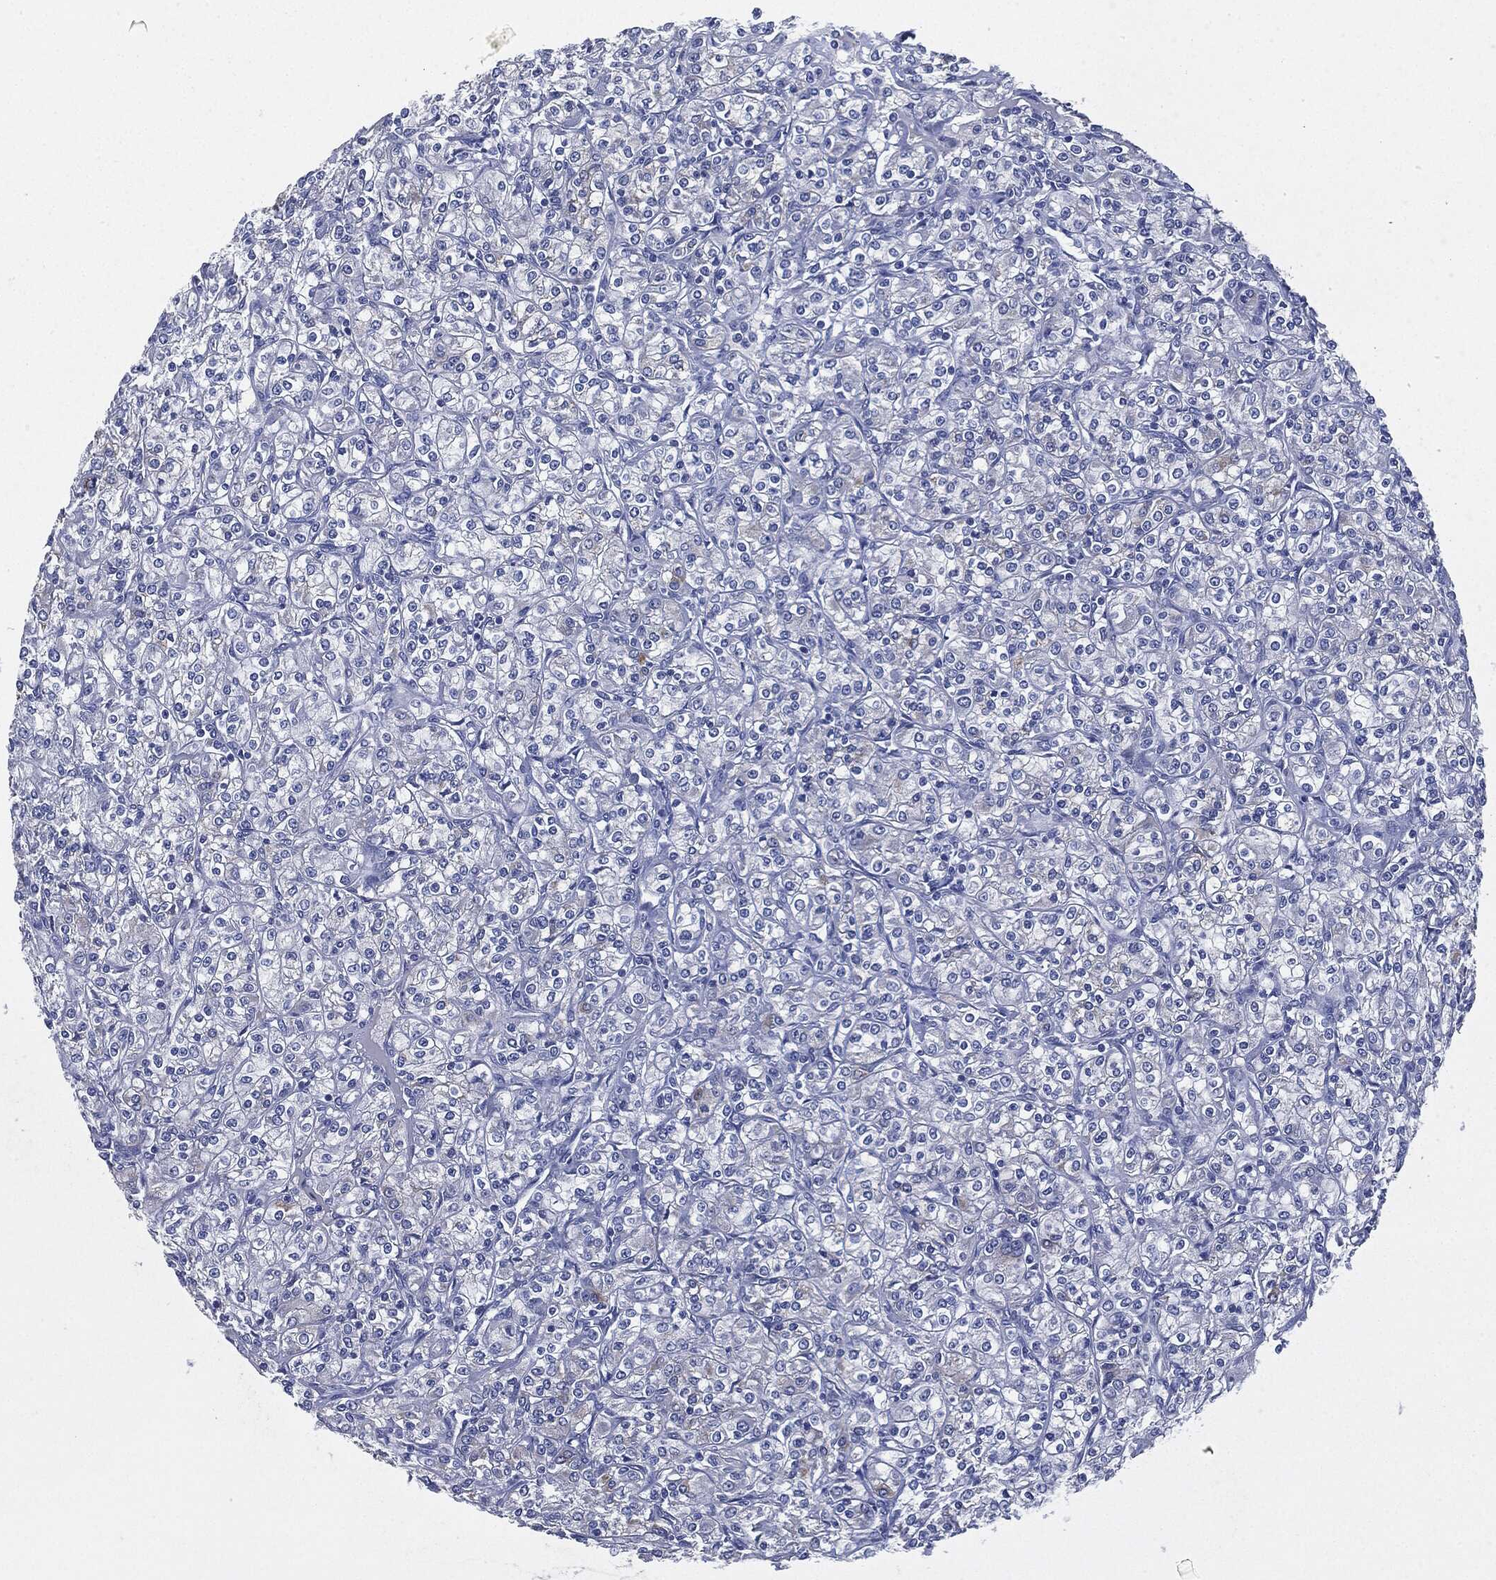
{"staining": {"intensity": "moderate", "quantity": "<25%", "location": "cytoplasmic/membranous"}, "tissue": "renal cancer", "cell_type": "Tumor cells", "image_type": "cancer", "snomed": [{"axis": "morphology", "description": "Adenocarcinoma, NOS"}, {"axis": "topography", "description": "Kidney"}], "caption": "Immunohistochemistry (DAB (3,3'-diaminobenzidine)) staining of adenocarcinoma (renal) exhibits moderate cytoplasmic/membranous protein expression in about <25% of tumor cells.", "gene": "SHROOM2", "patient": {"sex": "male", "age": 77}}